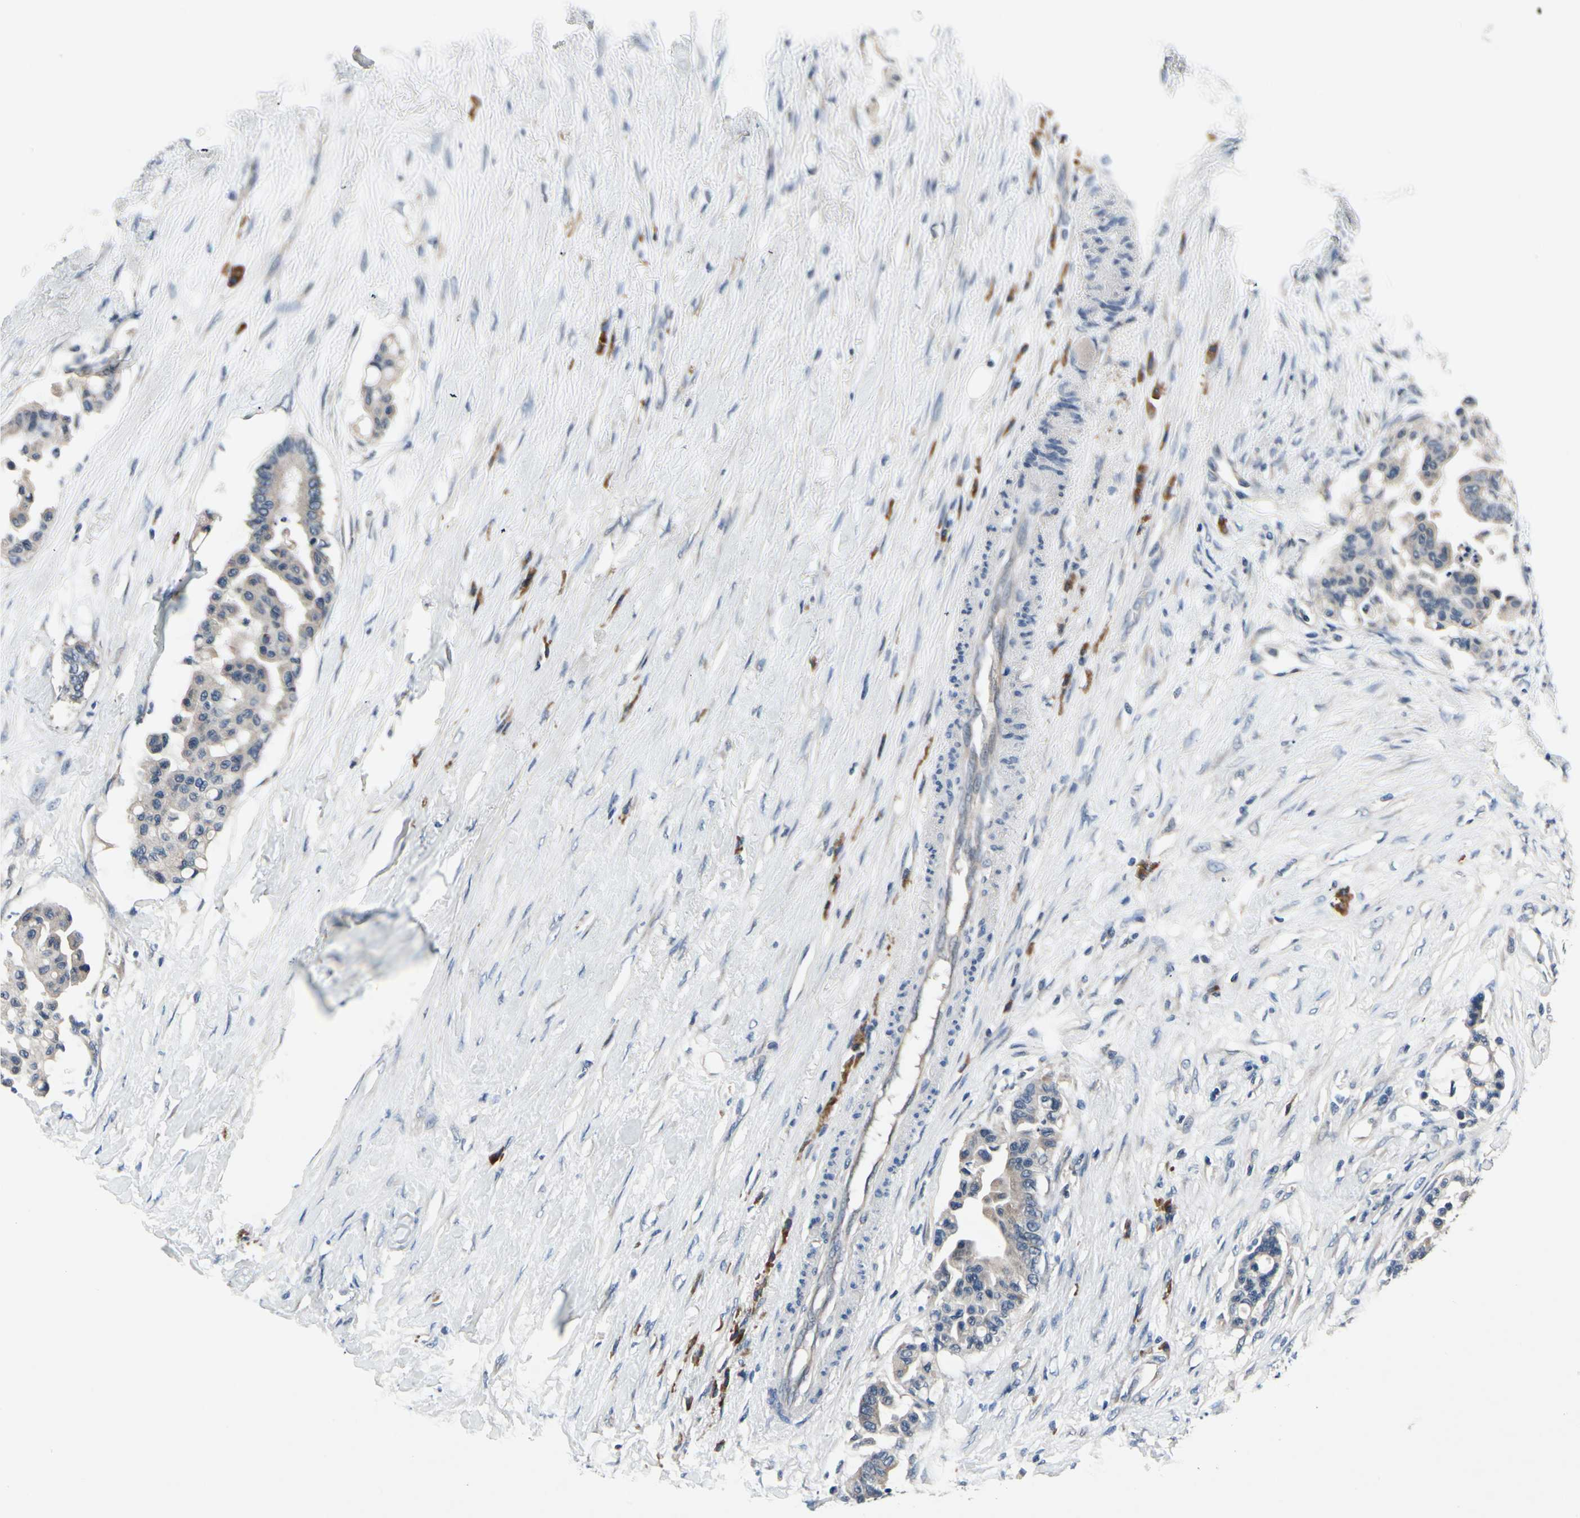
{"staining": {"intensity": "weak", "quantity": "25%-75%", "location": "cytoplasmic/membranous"}, "tissue": "colorectal cancer", "cell_type": "Tumor cells", "image_type": "cancer", "snomed": [{"axis": "morphology", "description": "Normal tissue, NOS"}, {"axis": "morphology", "description": "Adenocarcinoma, NOS"}, {"axis": "topography", "description": "Colon"}], "caption": "Immunohistochemical staining of adenocarcinoma (colorectal) shows low levels of weak cytoplasmic/membranous protein expression in approximately 25%-75% of tumor cells.", "gene": "SELENOK", "patient": {"sex": "male", "age": 82}}